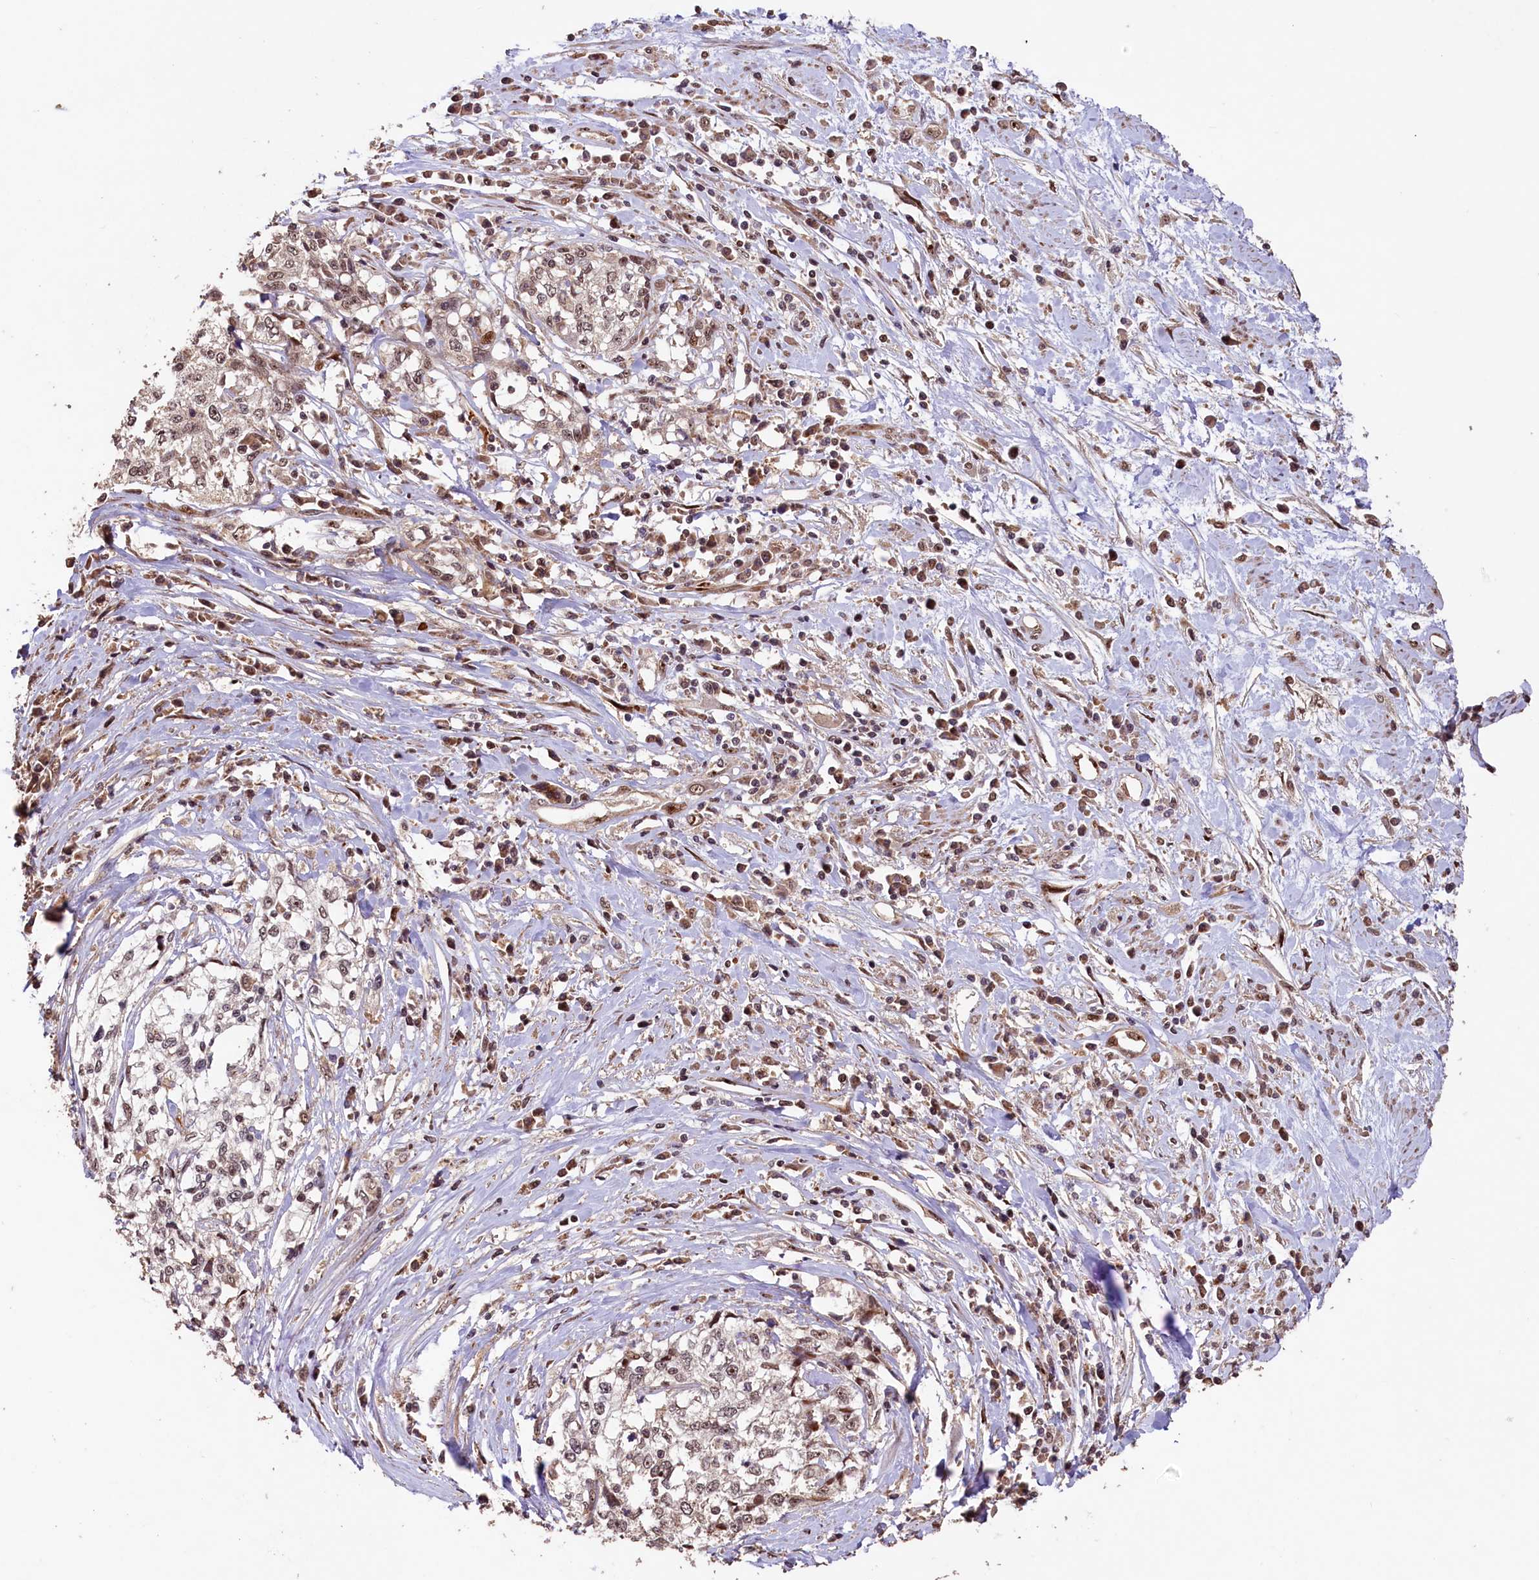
{"staining": {"intensity": "weak", "quantity": ">75%", "location": "cytoplasmic/membranous,nuclear"}, "tissue": "cervical cancer", "cell_type": "Tumor cells", "image_type": "cancer", "snomed": [{"axis": "morphology", "description": "Squamous cell carcinoma, NOS"}, {"axis": "topography", "description": "Cervix"}], "caption": "This photomicrograph reveals immunohistochemistry (IHC) staining of human cervical squamous cell carcinoma, with low weak cytoplasmic/membranous and nuclear staining in about >75% of tumor cells.", "gene": "SHPRH", "patient": {"sex": "female", "age": 57}}